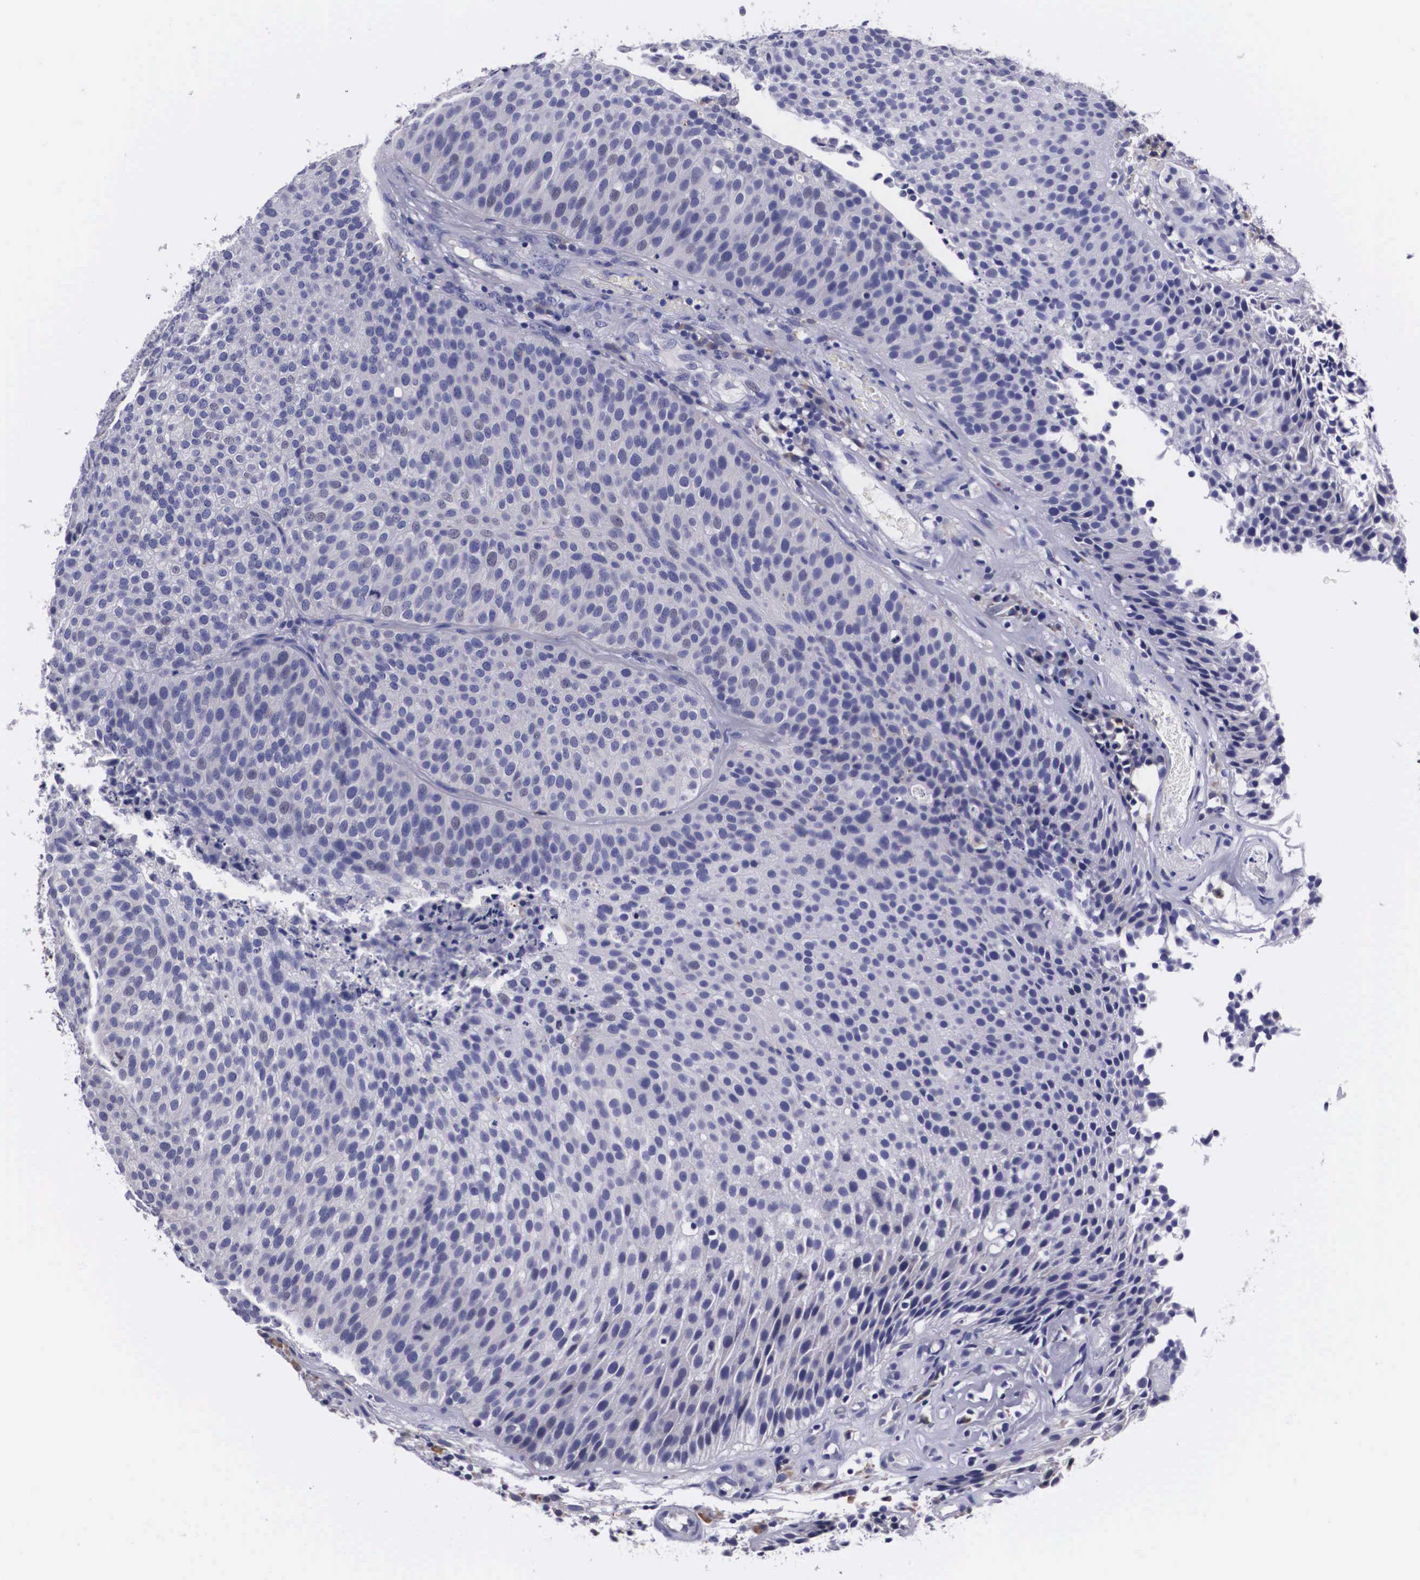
{"staining": {"intensity": "negative", "quantity": "none", "location": "none"}, "tissue": "urothelial cancer", "cell_type": "Tumor cells", "image_type": "cancer", "snomed": [{"axis": "morphology", "description": "Urothelial carcinoma, Low grade"}, {"axis": "topography", "description": "Urinary bladder"}], "caption": "This is an IHC micrograph of low-grade urothelial carcinoma. There is no staining in tumor cells.", "gene": "CRELD2", "patient": {"sex": "male", "age": 85}}